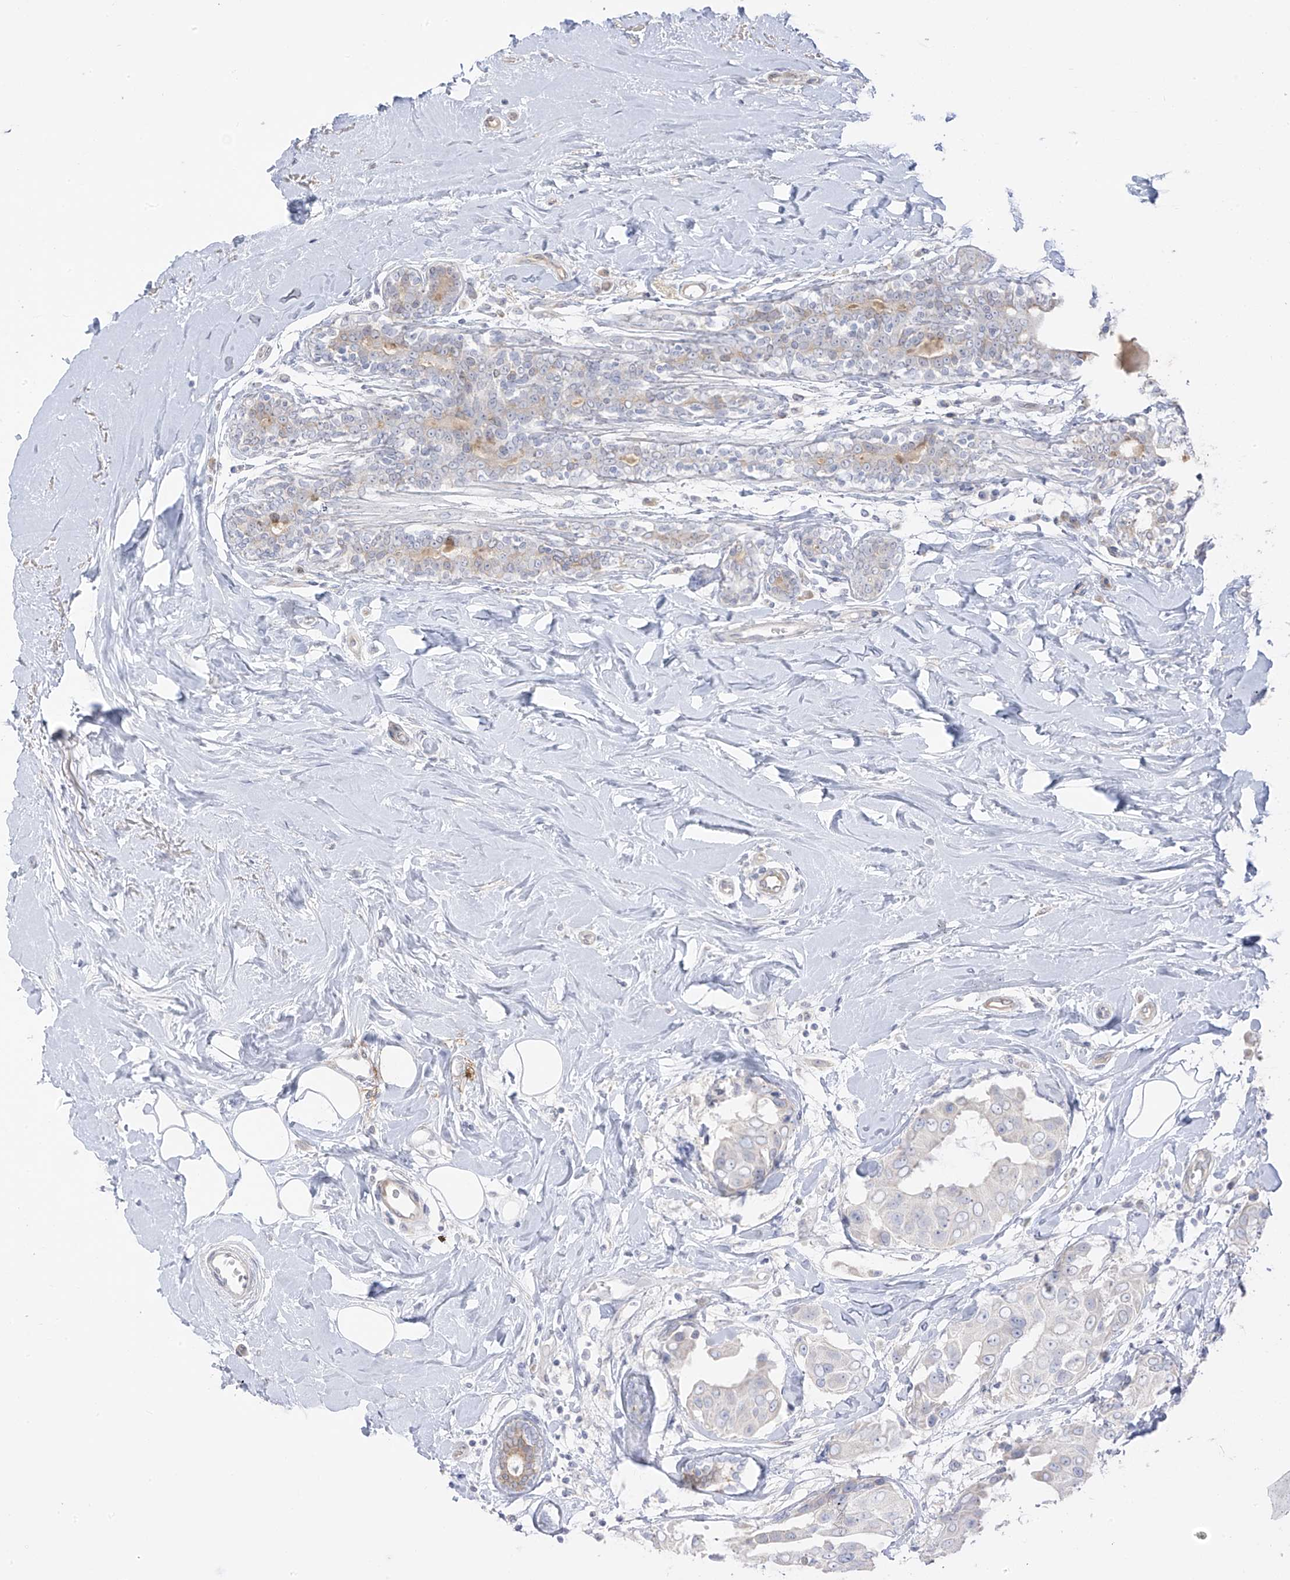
{"staining": {"intensity": "negative", "quantity": "none", "location": "none"}, "tissue": "breast cancer", "cell_type": "Tumor cells", "image_type": "cancer", "snomed": [{"axis": "morphology", "description": "Normal tissue, NOS"}, {"axis": "morphology", "description": "Duct carcinoma"}, {"axis": "topography", "description": "Breast"}], "caption": "This is an immunohistochemistry (IHC) histopathology image of human breast intraductal carcinoma. There is no expression in tumor cells.", "gene": "DCDC2", "patient": {"sex": "female", "age": 39}}